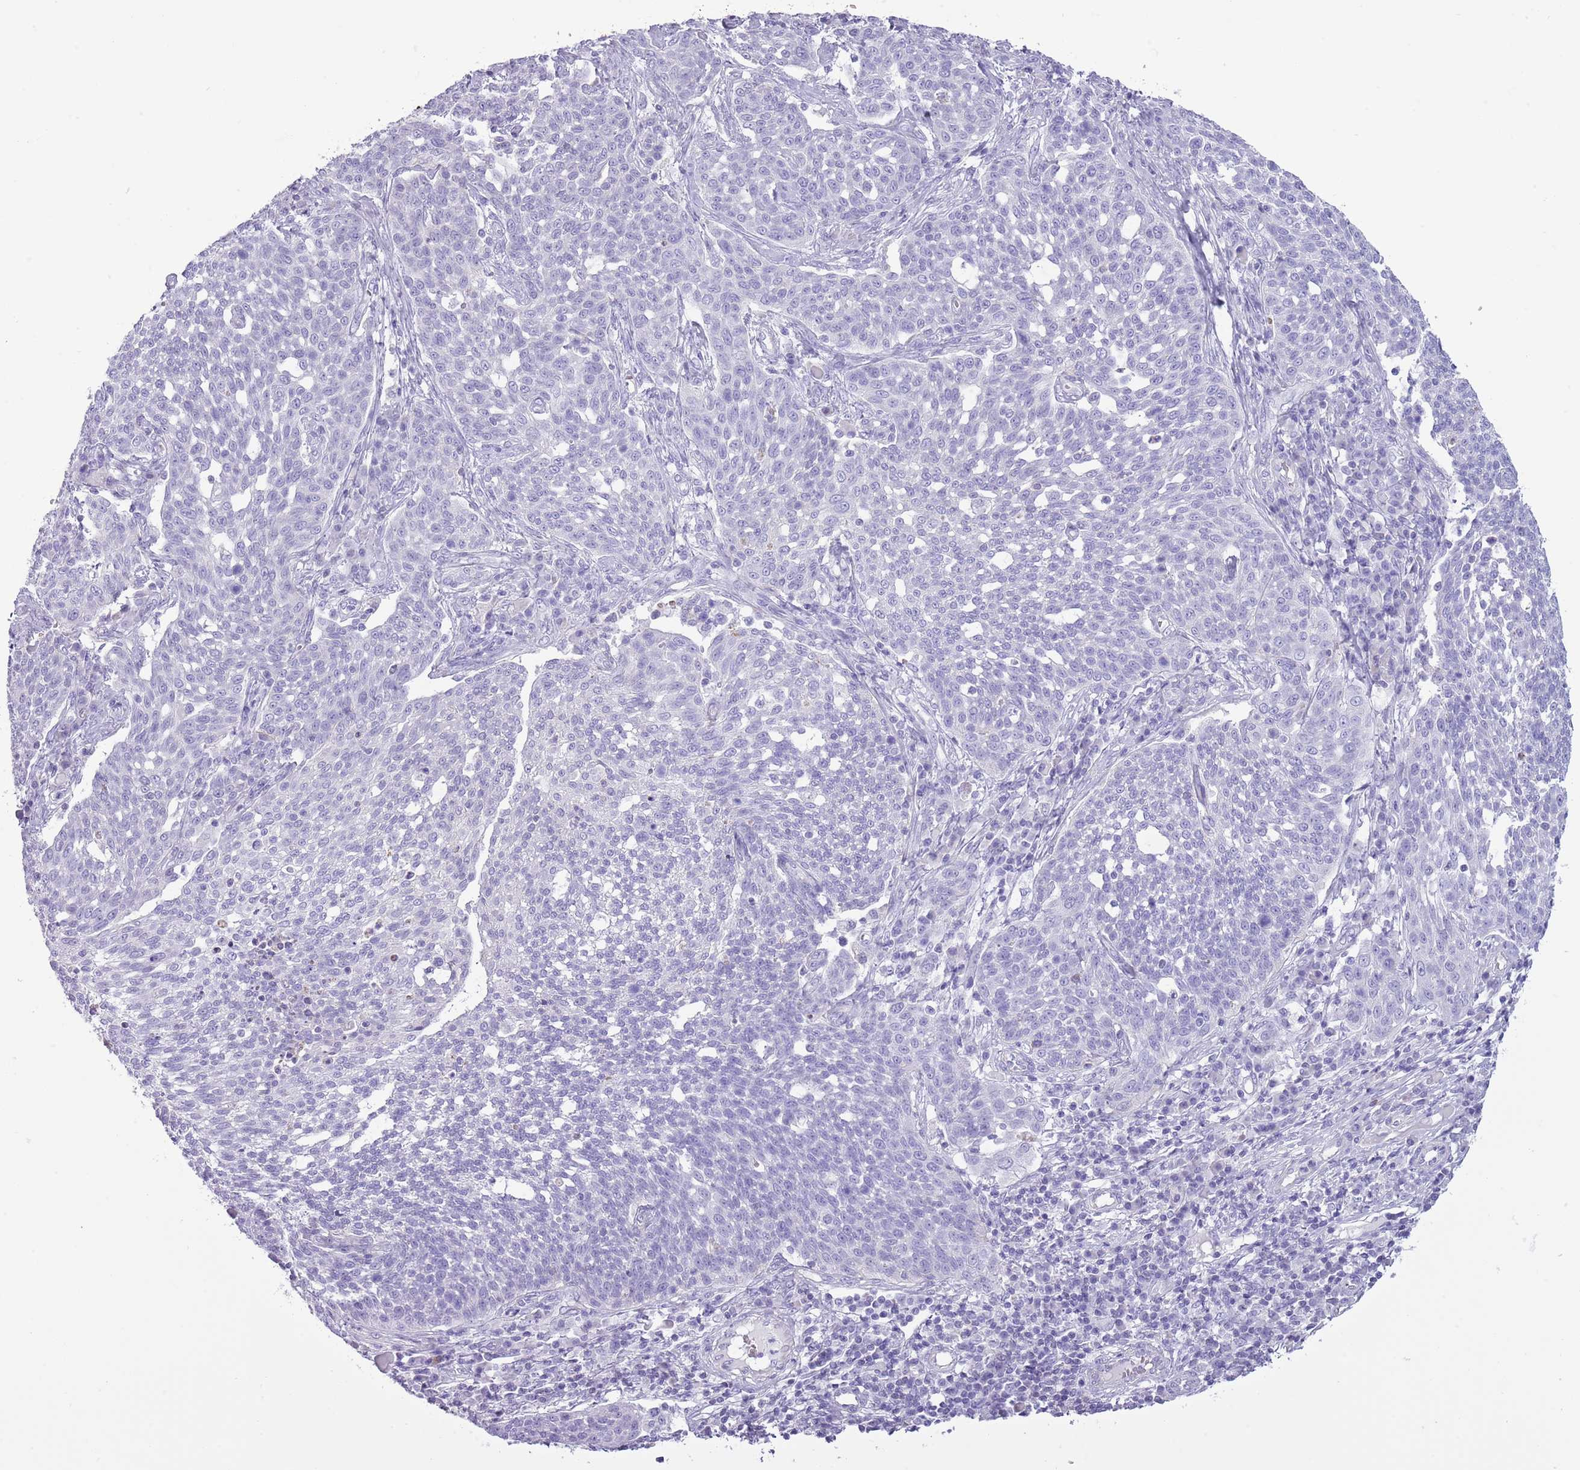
{"staining": {"intensity": "negative", "quantity": "none", "location": "none"}, "tissue": "cervical cancer", "cell_type": "Tumor cells", "image_type": "cancer", "snomed": [{"axis": "morphology", "description": "Squamous cell carcinoma, NOS"}, {"axis": "topography", "description": "Cervix"}], "caption": "This is a photomicrograph of IHC staining of cervical cancer (squamous cell carcinoma), which shows no positivity in tumor cells.", "gene": "SLC23A1", "patient": {"sex": "female", "age": 34}}